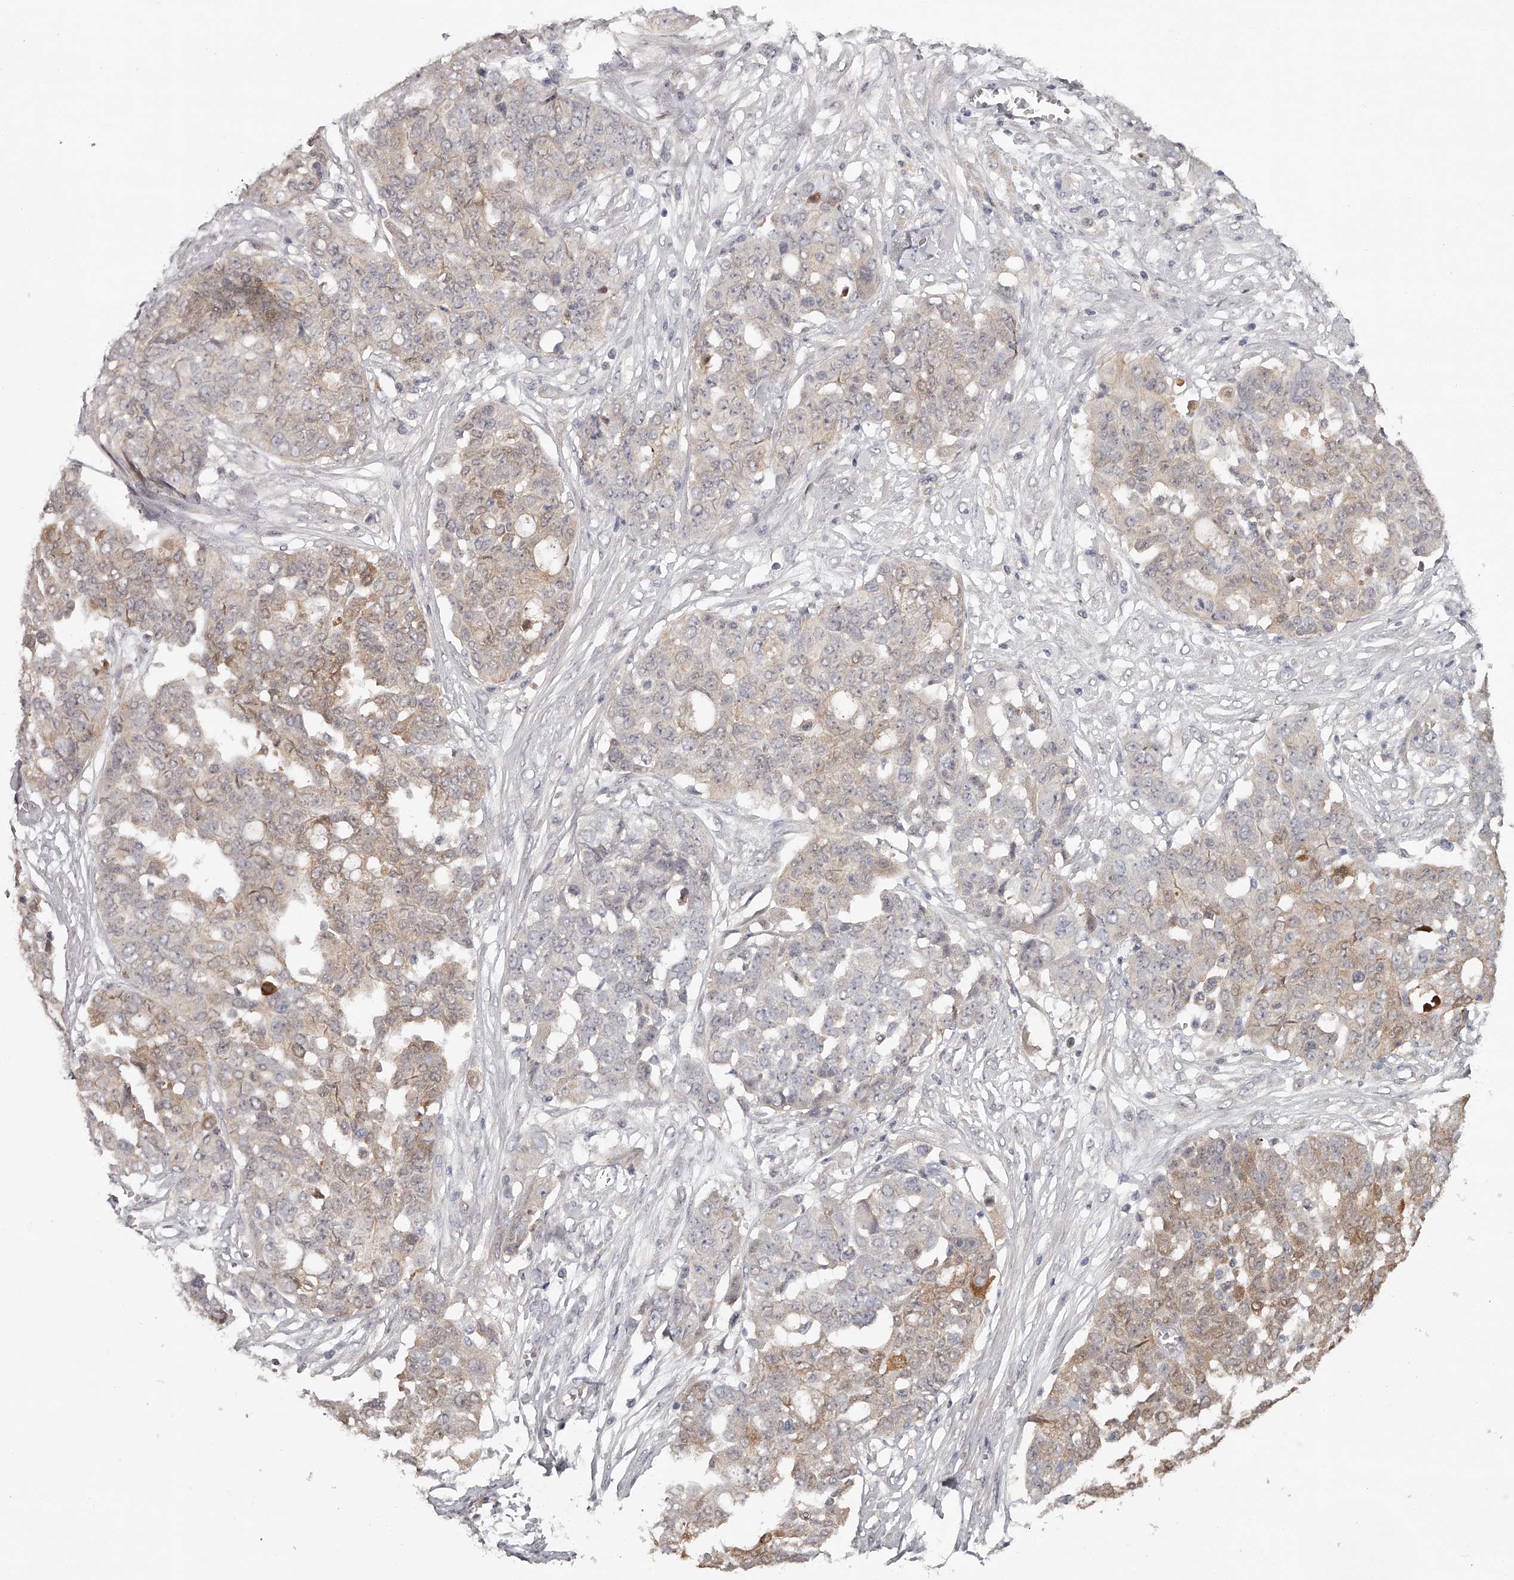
{"staining": {"intensity": "weak", "quantity": "25%-75%", "location": "cytoplasmic/membranous"}, "tissue": "ovarian cancer", "cell_type": "Tumor cells", "image_type": "cancer", "snomed": [{"axis": "morphology", "description": "Cystadenocarcinoma, serous, NOS"}, {"axis": "topography", "description": "Soft tissue"}, {"axis": "topography", "description": "Ovary"}], "caption": "Protein staining displays weak cytoplasmic/membranous expression in about 25%-75% of tumor cells in serous cystadenocarcinoma (ovarian).", "gene": "GGCT", "patient": {"sex": "female", "age": 57}}